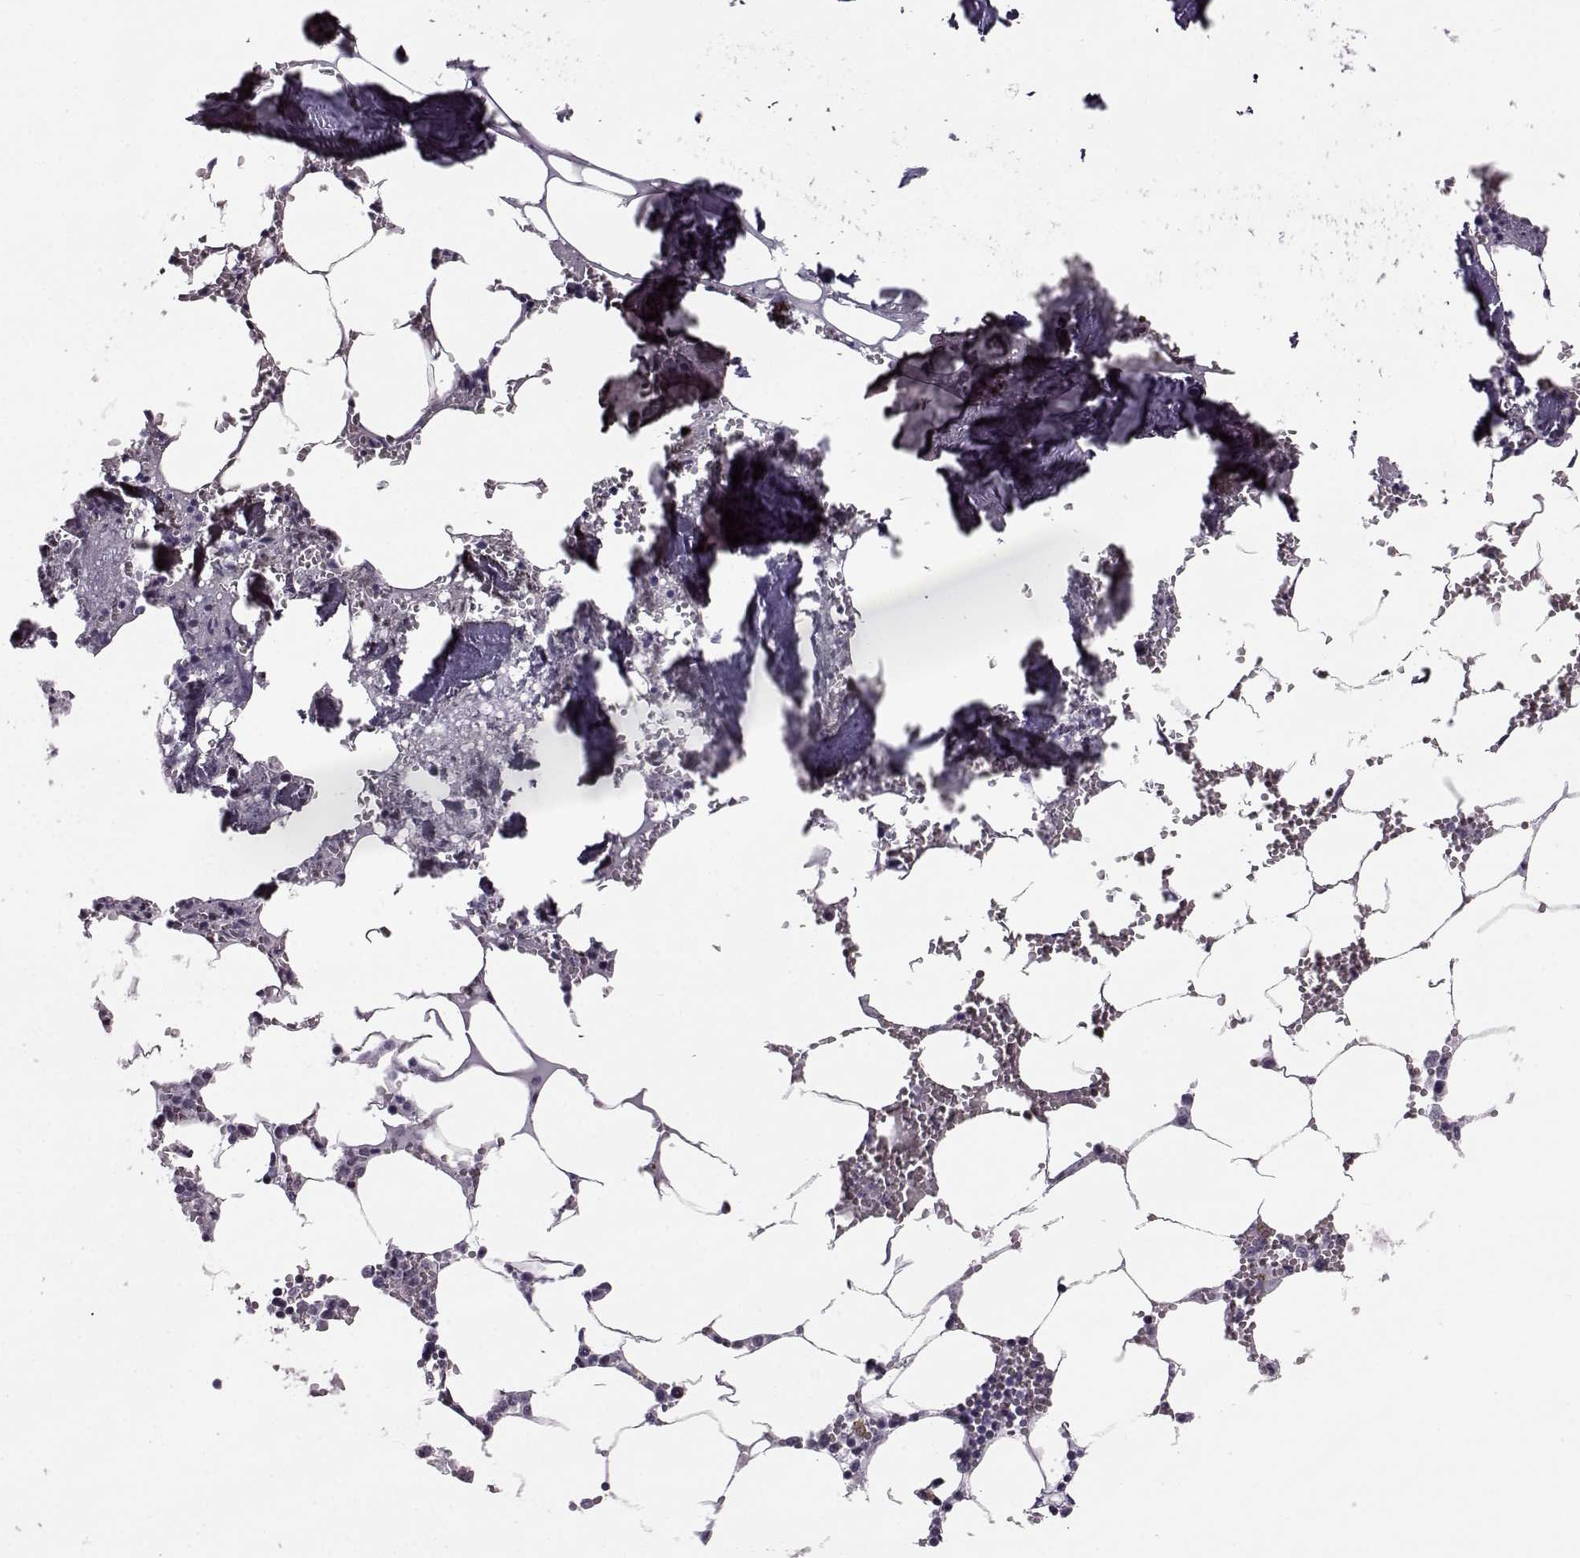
{"staining": {"intensity": "moderate", "quantity": "<25%", "location": "cytoplasmic/membranous"}, "tissue": "bone marrow", "cell_type": "Hematopoietic cells", "image_type": "normal", "snomed": [{"axis": "morphology", "description": "Normal tissue, NOS"}, {"axis": "topography", "description": "Bone marrow"}], "caption": "A brown stain highlights moderate cytoplasmic/membranous staining of a protein in hematopoietic cells of normal bone marrow.", "gene": "JSRP1", "patient": {"sex": "male", "age": 54}}